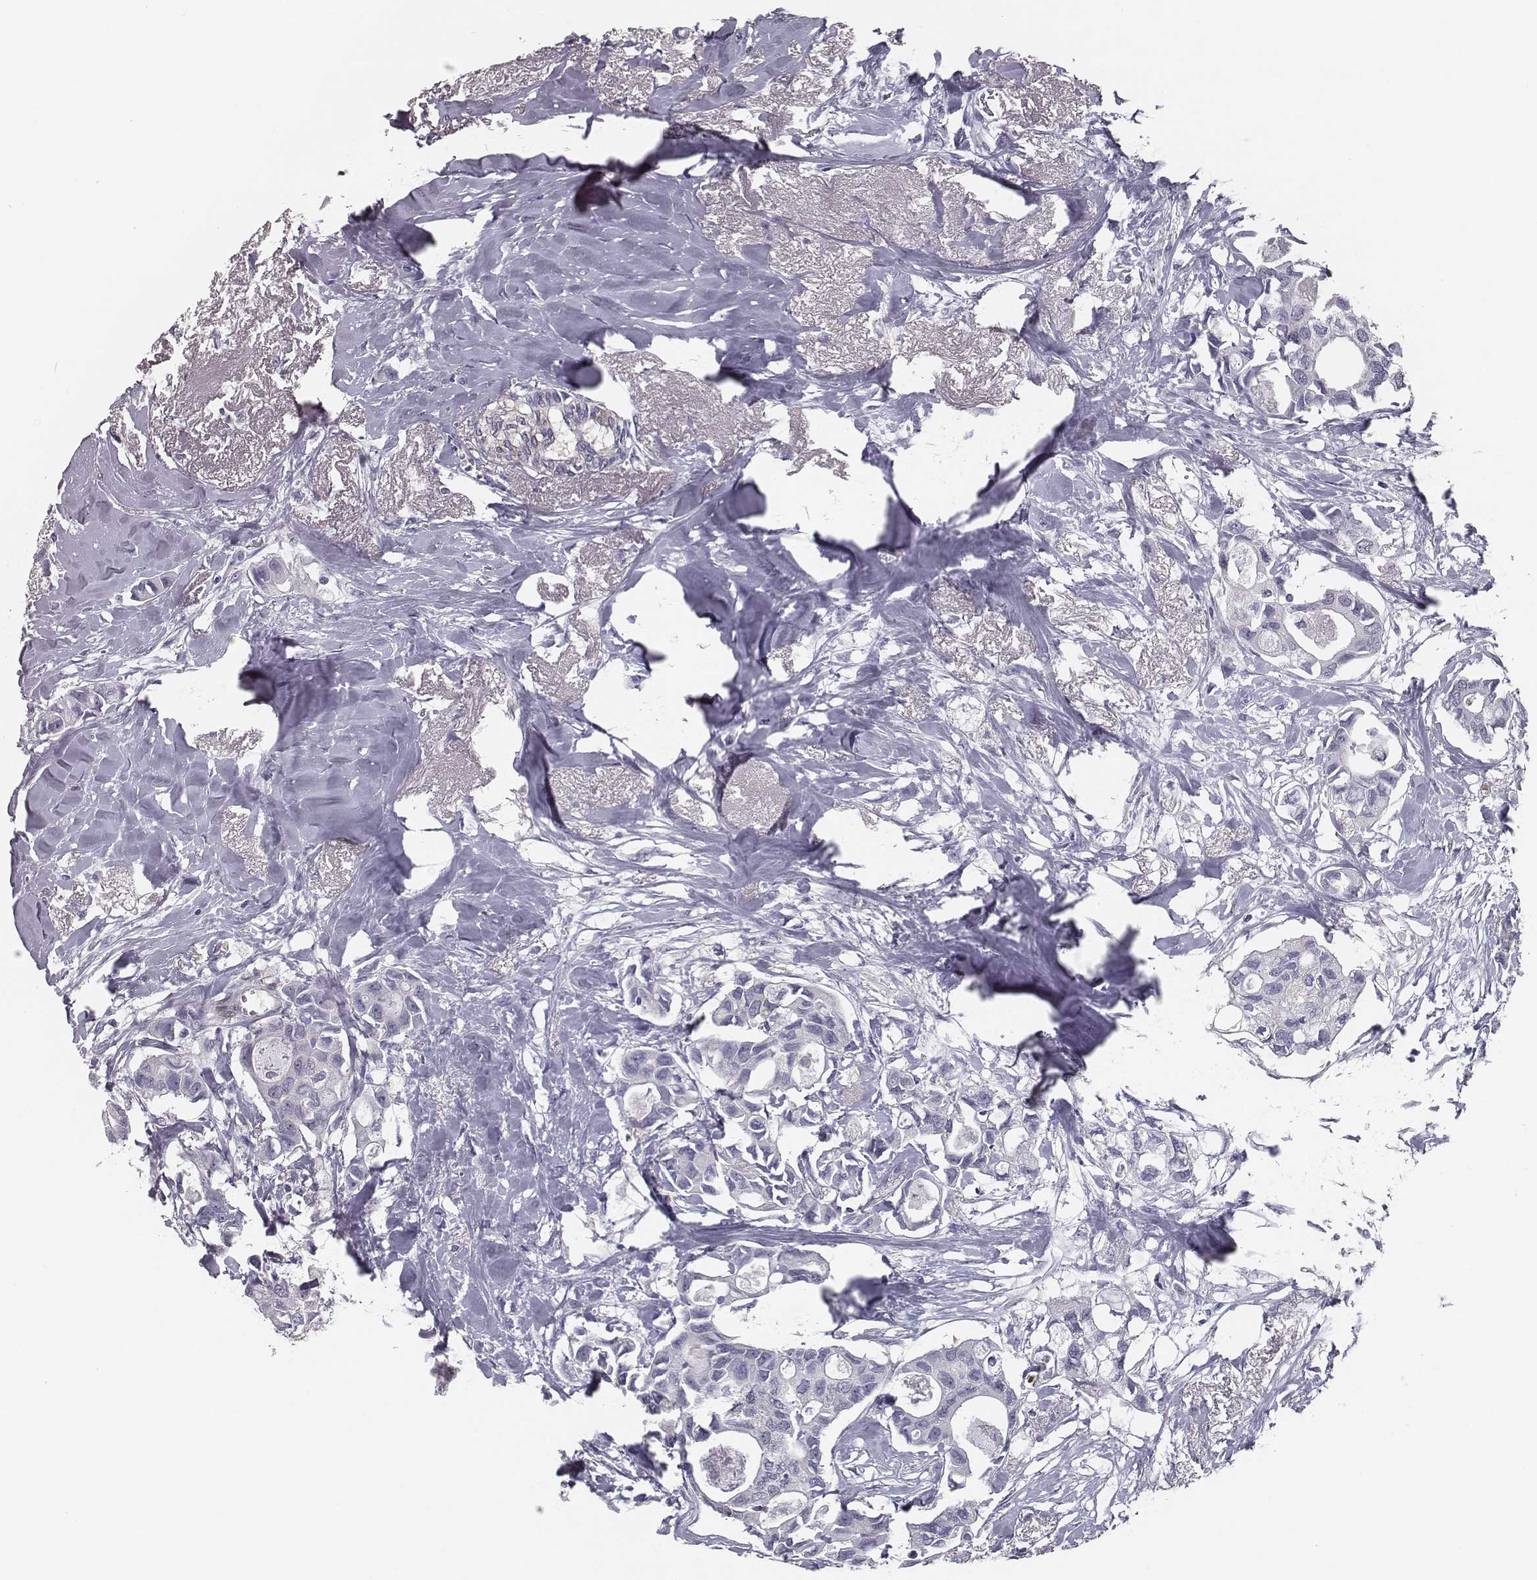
{"staining": {"intensity": "negative", "quantity": "none", "location": "none"}, "tissue": "breast cancer", "cell_type": "Tumor cells", "image_type": "cancer", "snomed": [{"axis": "morphology", "description": "Duct carcinoma"}, {"axis": "topography", "description": "Breast"}], "caption": "High magnification brightfield microscopy of intraductal carcinoma (breast) stained with DAB (brown) and counterstained with hematoxylin (blue): tumor cells show no significant positivity.", "gene": "ISYNA1", "patient": {"sex": "female", "age": 83}}